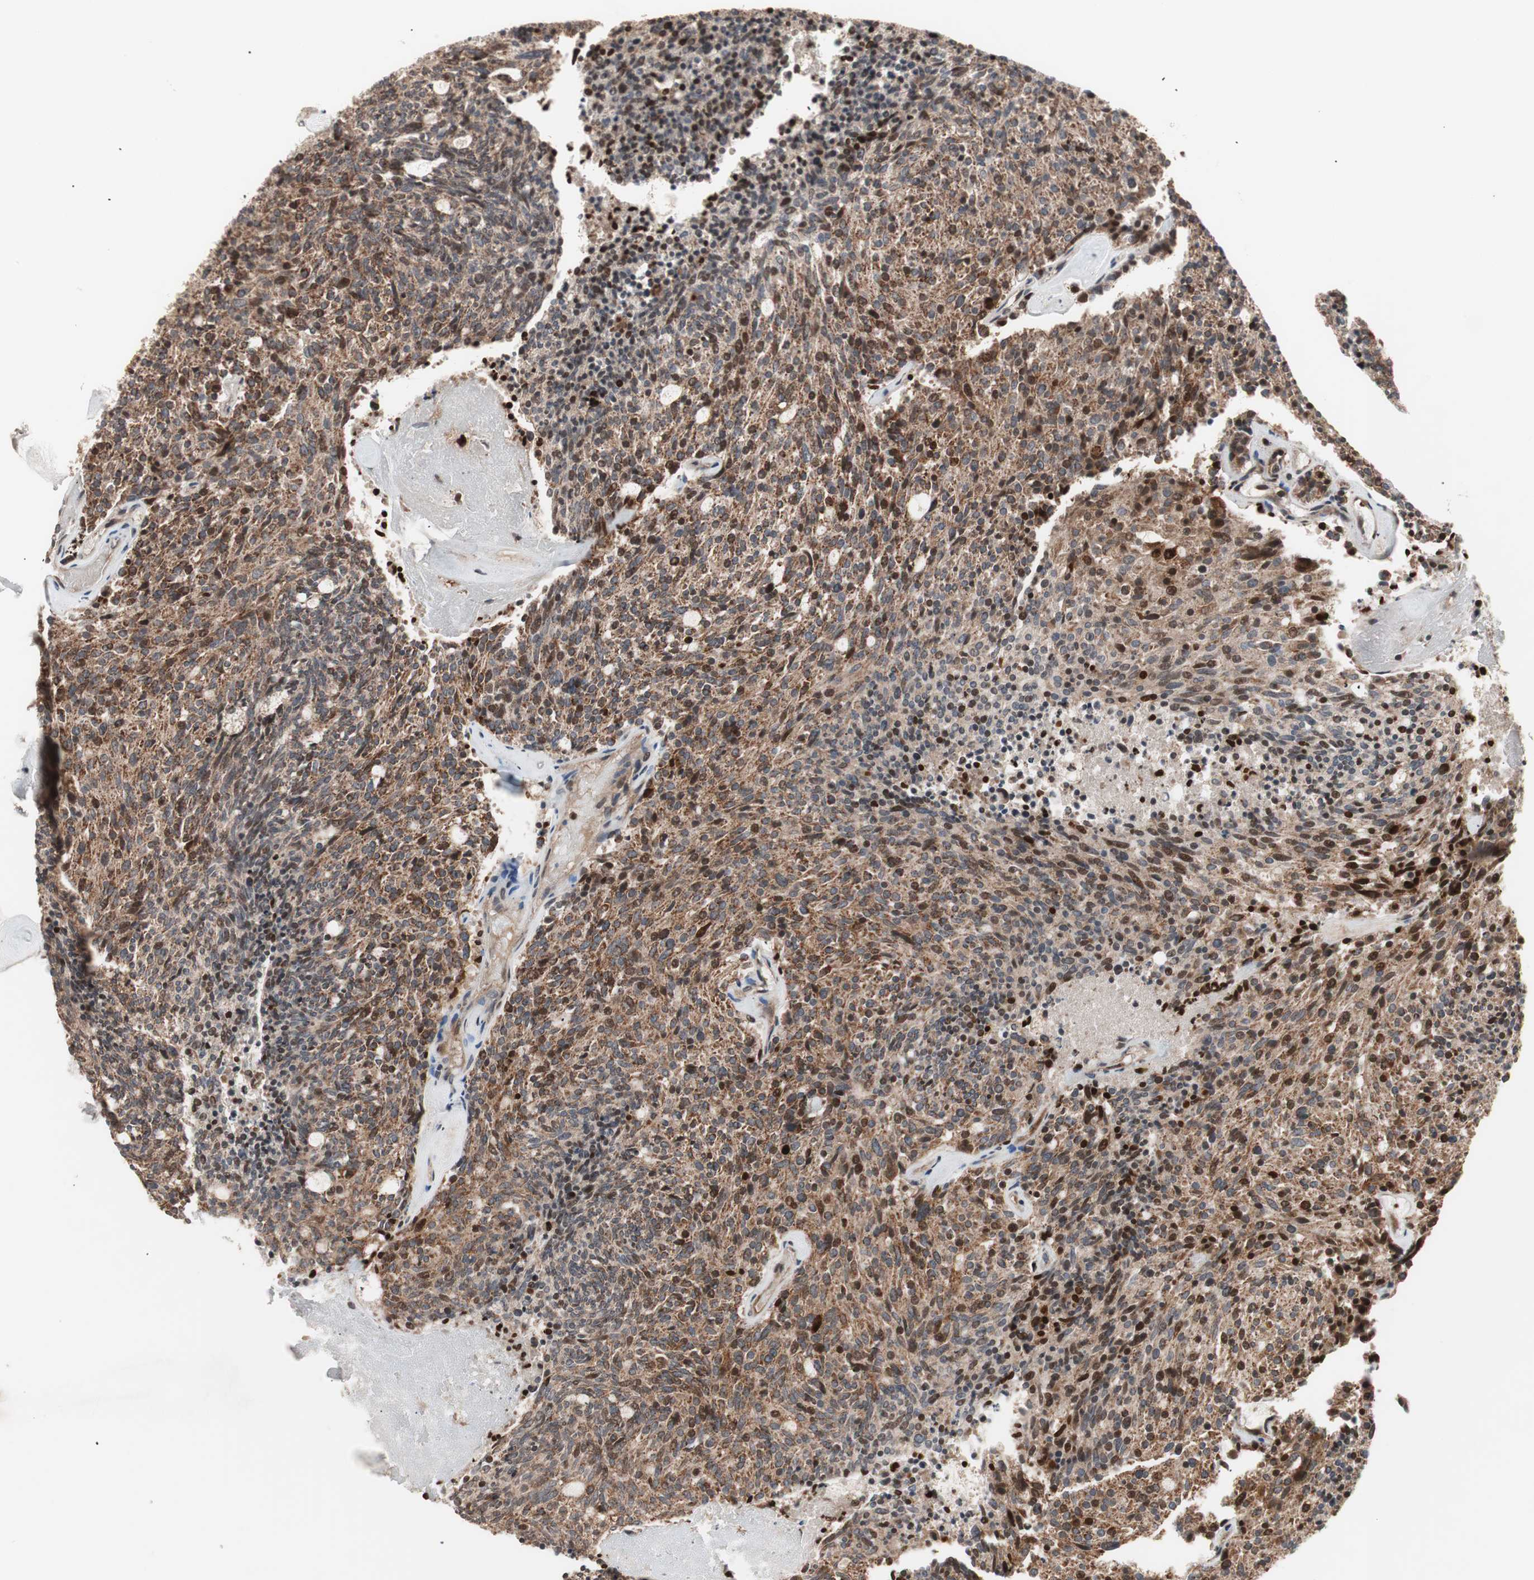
{"staining": {"intensity": "strong", "quantity": ">75%", "location": "cytoplasmic/membranous,nuclear"}, "tissue": "carcinoid", "cell_type": "Tumor cells", "image_type": "cancer", "snomed": [{"axis": "morphology", "description": "Carcinoid, malignant, NOS"}, {"axis": "topography", "description": "Pancreas"}], "caption": "Immunohistochemistry (IHC) of carcinoid displays high levels of strong cytoplasmic/membranous and nuclear positivity in about >75% of tumor cells. The protein is shown in brown color, while the nuclei are stained blue.", "gene": "NF2", "patient": {"sex": "female", "age": 54}}